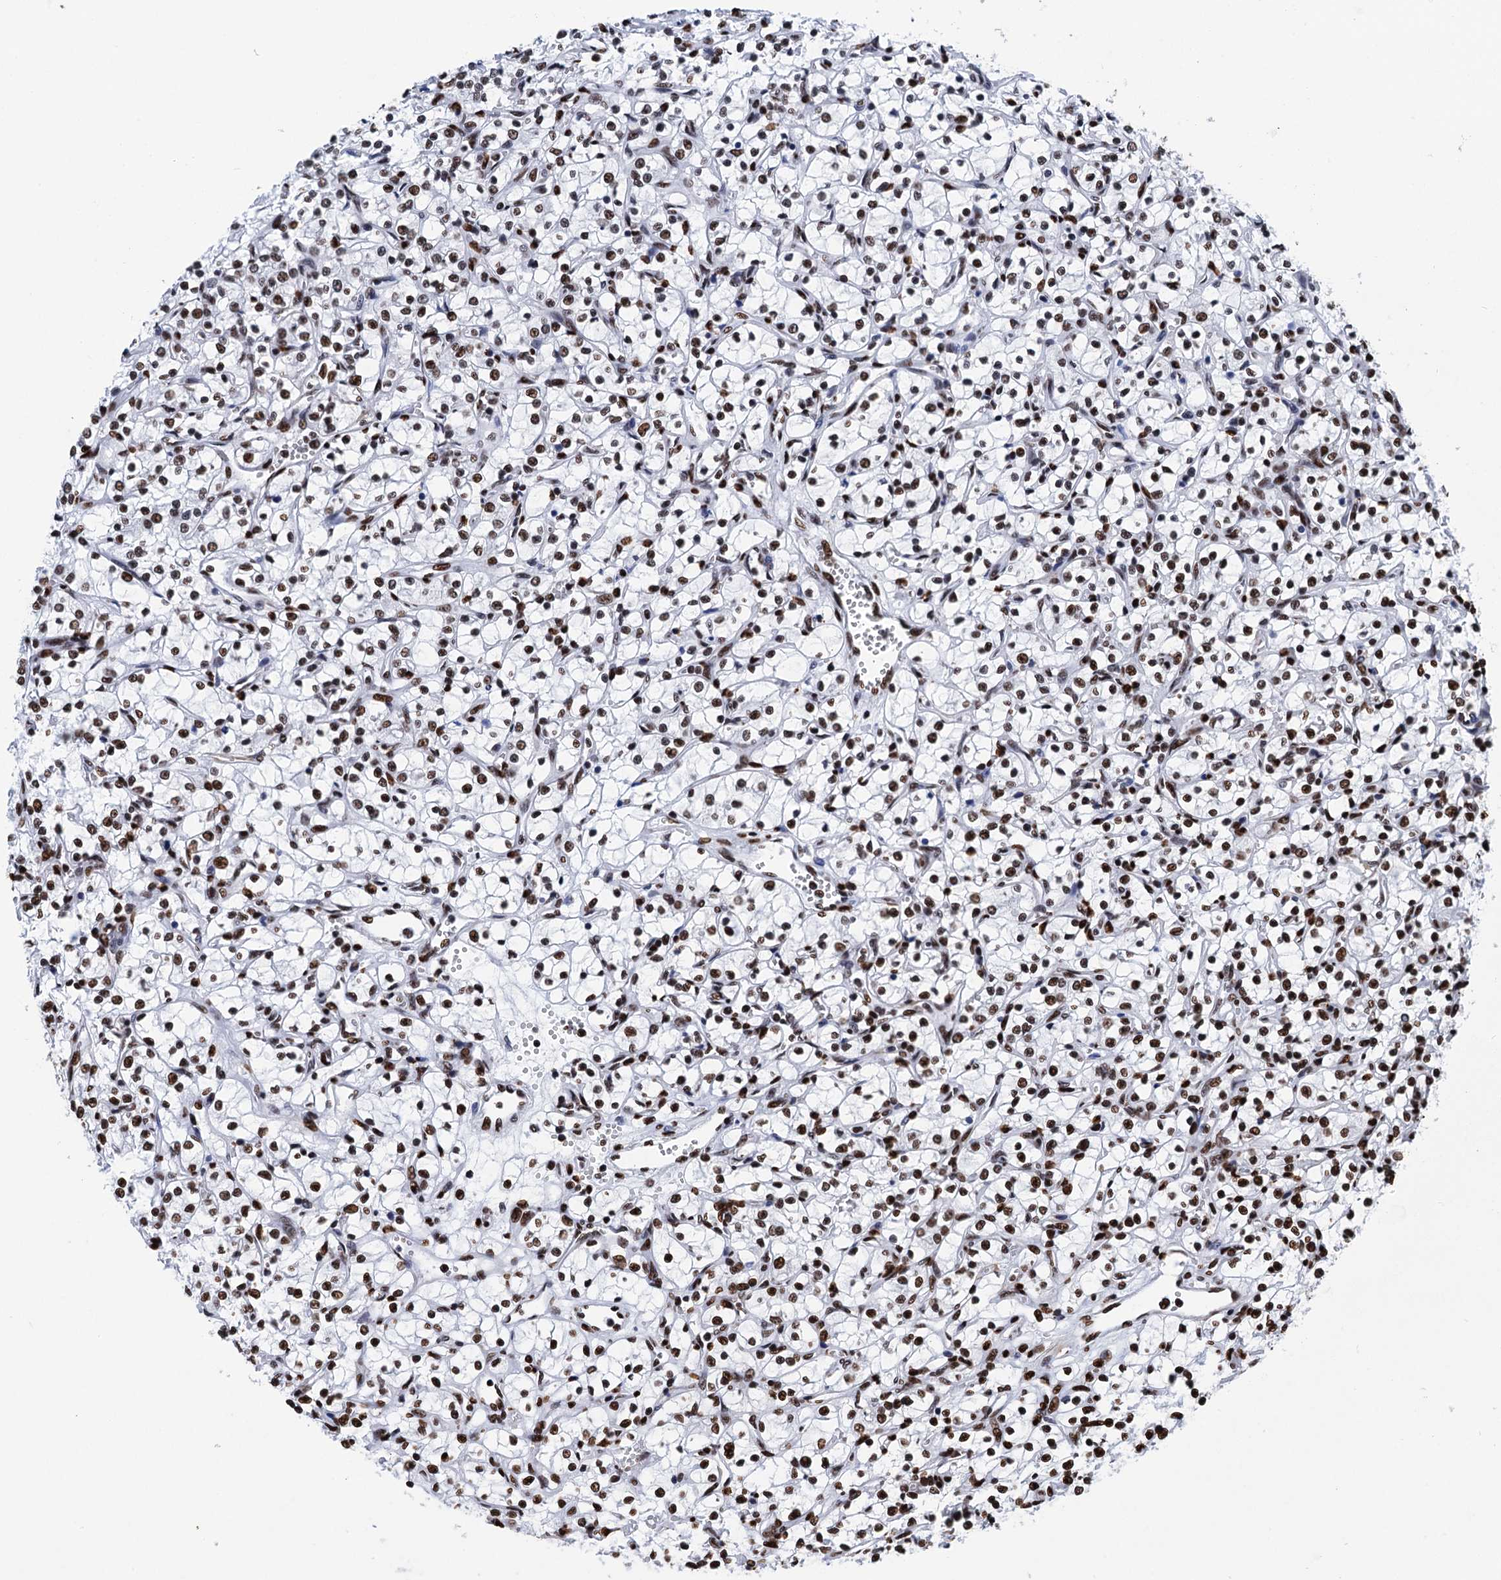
{"staining": {"intensity": "strong", "quantity": ">75%", "location": "nuclear"}, "tissue": "renal cancer", "cell_type": "Tumor cells", "image_type": "cancer", "snomed": [{"axis": "morphology", "description": "Adenocarcinoma, NOS"}, {"axis": "topography", "description": "Kidney"}], "caption": "This is an image of immunohistochemistry (IHC) staining of renal cancer (adenocarcinoma), which shows strong expression in the nuclear of tumor cells.", "gene": "UBA2", "patient": {"sex": "female", "age": 69}}